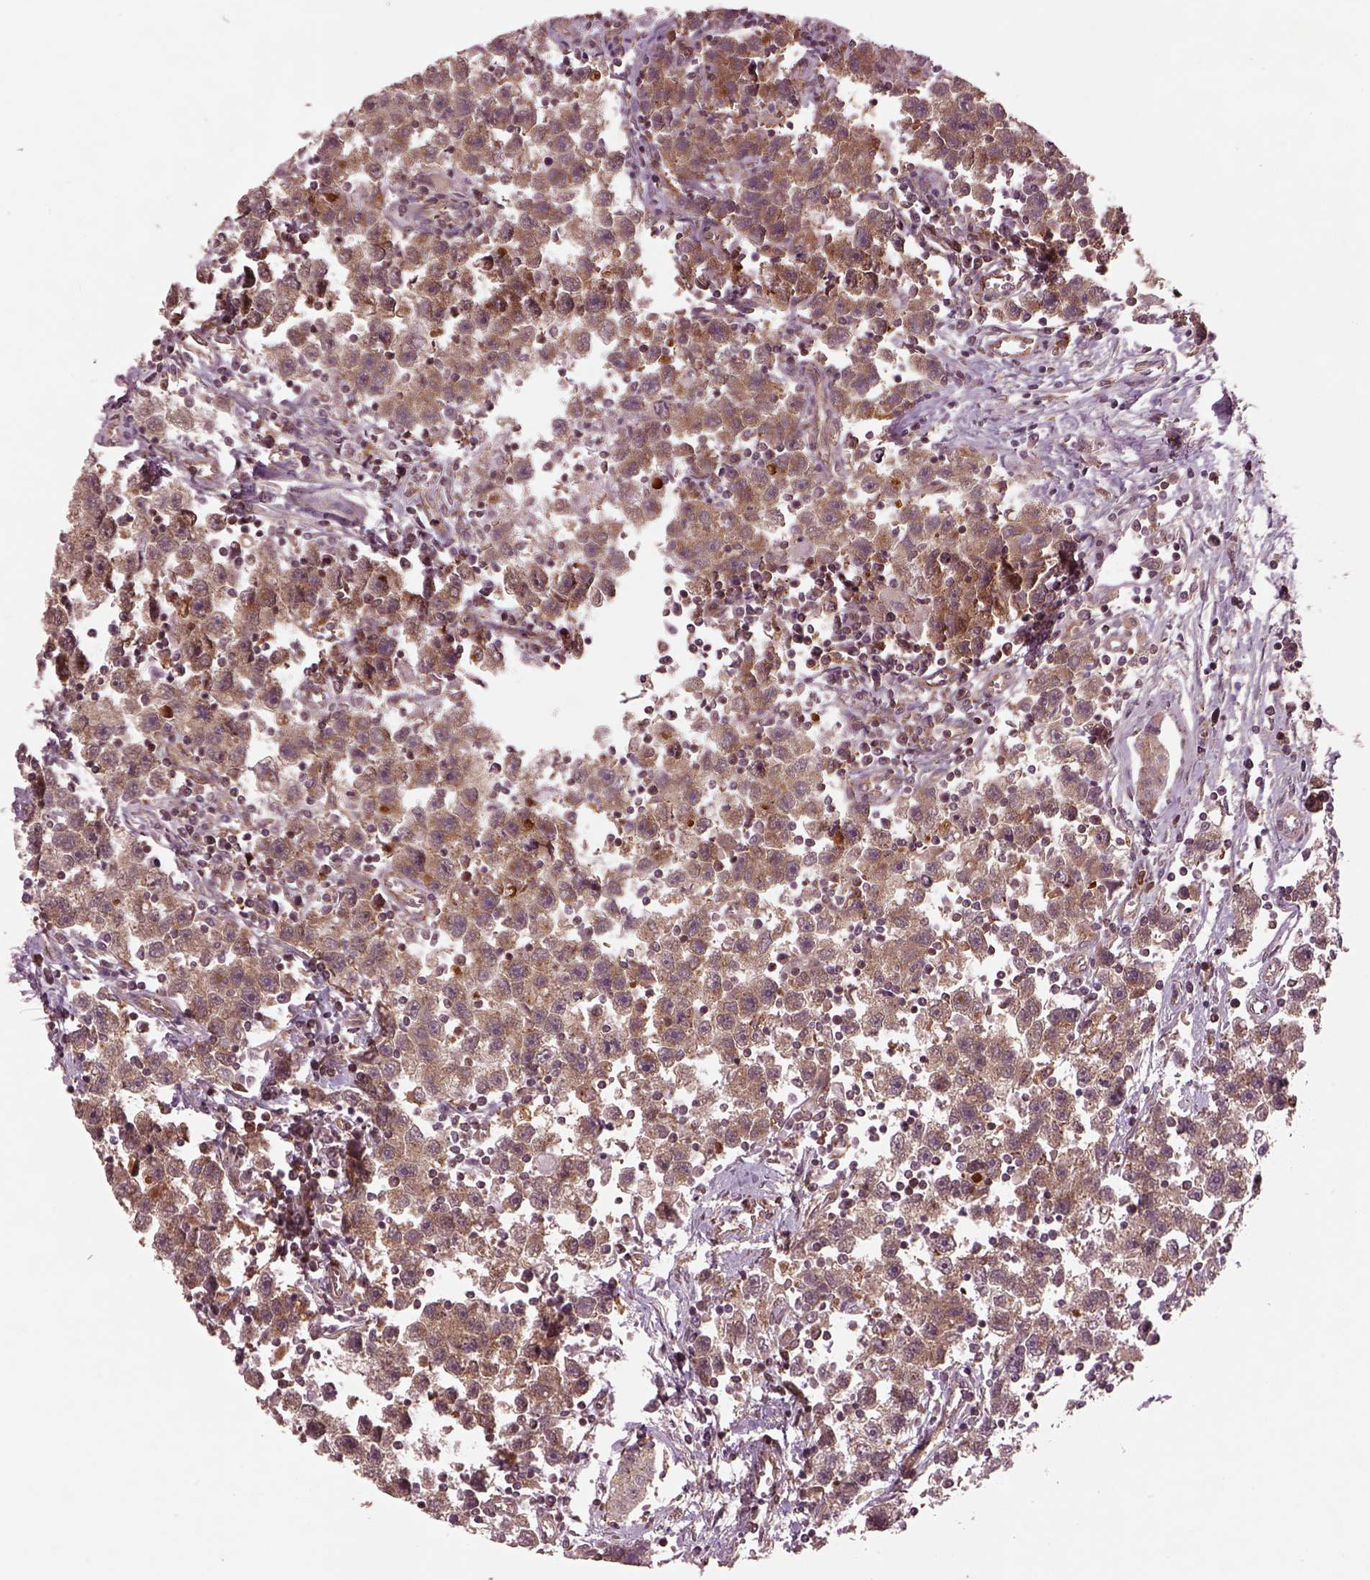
{"staining": {"intensity": "moderate", "quantity": "<25%", "location": "cytoplasmic/membranous"}, "tissue": "testis cancer", "cell_type": "Tumor cells", "image_type": "cancer", "snomed": [{"axis": "morphology", "description": "Seminoma, NOS"}, {"axis": "topography", "description": "Testis"}], "caption": "Brown immunohistochemical staining in human testis cancer reveals moderate cytoplasmic/membranous expression in about <25% of tumor cells. Using DAB (brown) and hematoxylin (blue) stains, captured at high magnification using brightfield microscopy.", "gene": "WASHC2A", "patient": {"sex": "male", "age": 30}}